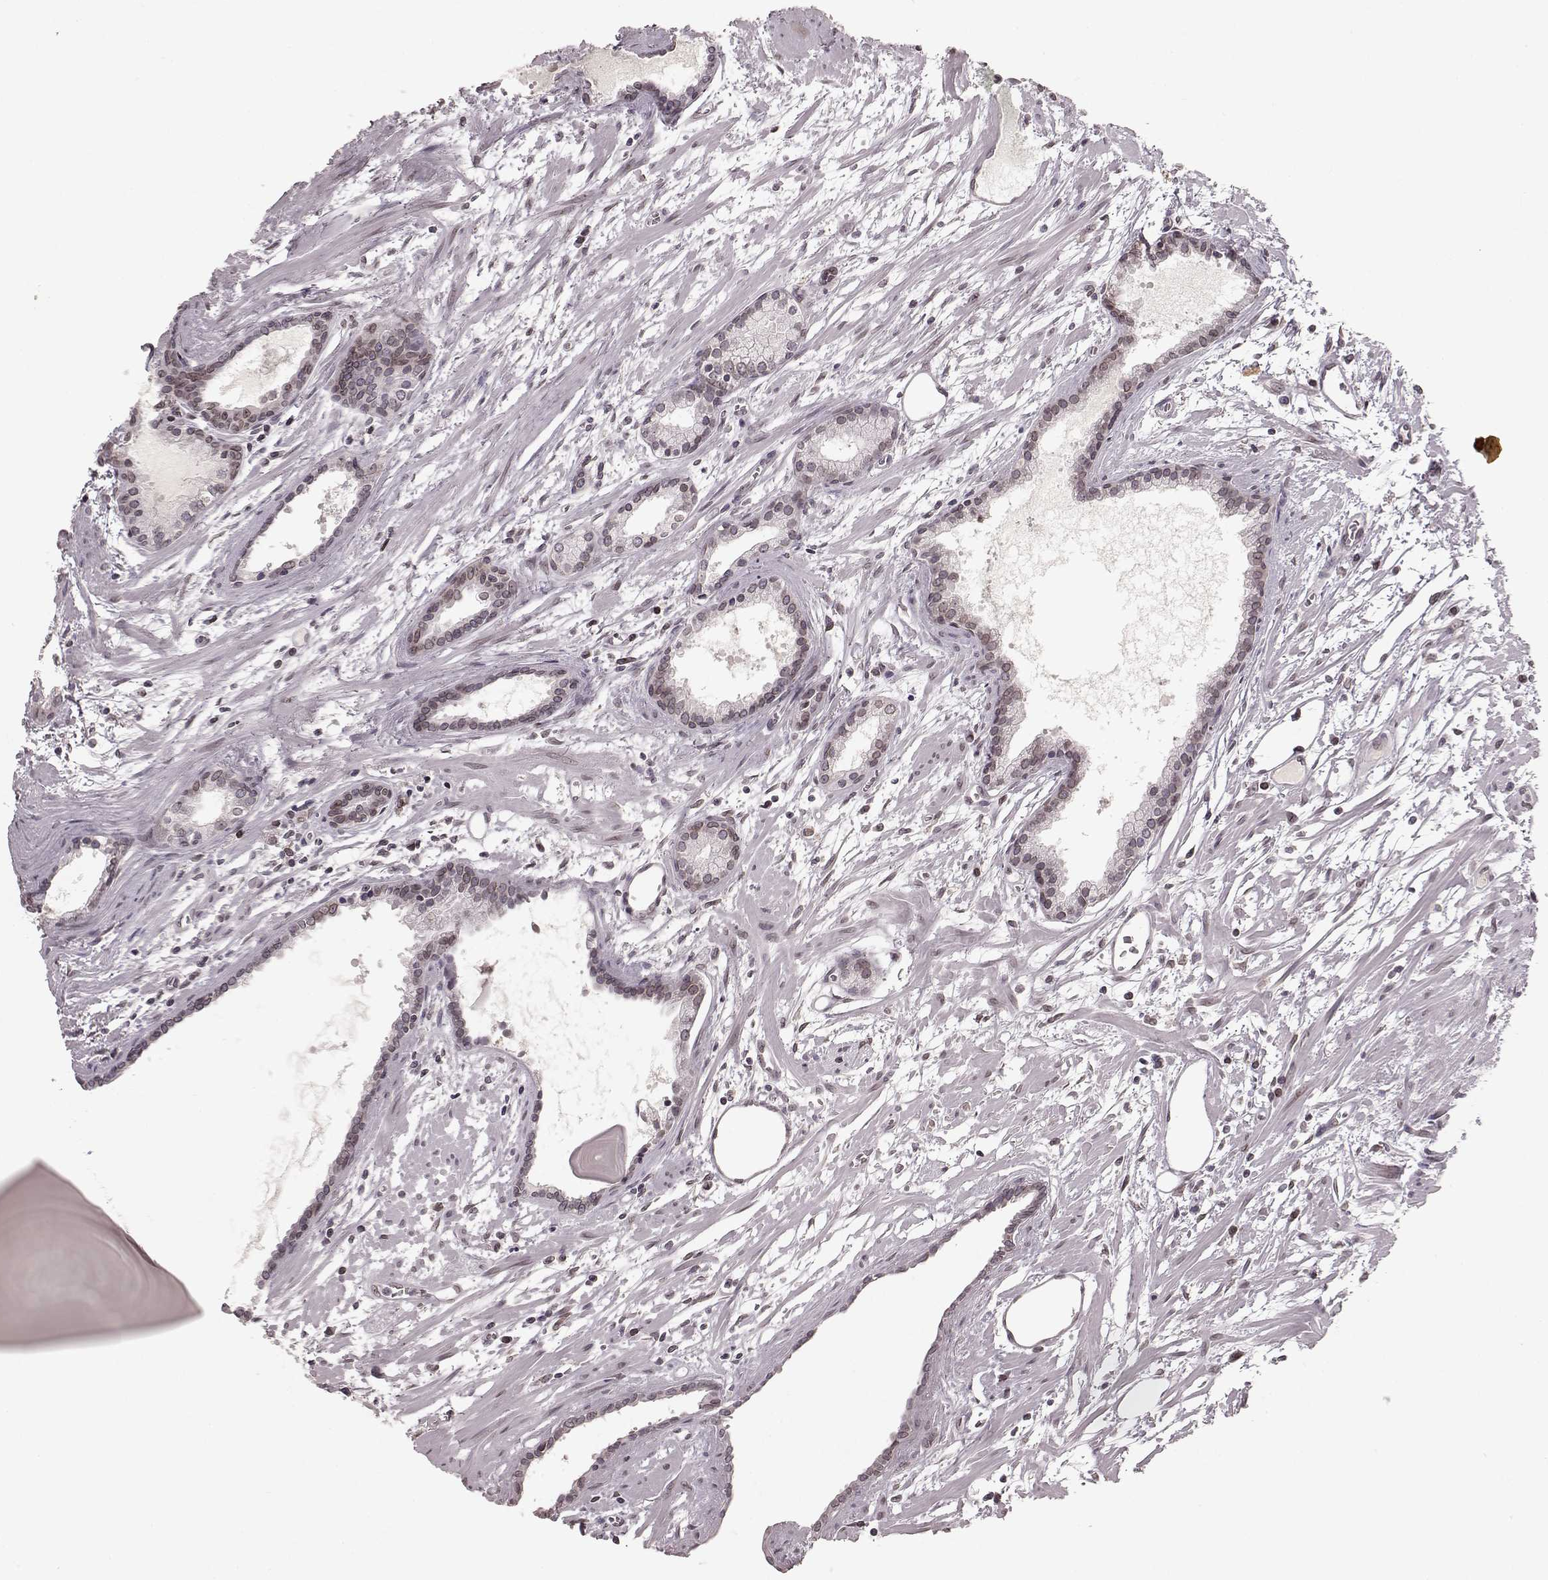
{"staining": {"intensity": "weak", "quantity": "25%-75%", "location": "cytoplasmic/membranous,nuclear"}, "tissue": "prostate cancer", "cell_type": "Tumor cells", "image_type": "cancer", "snomed": [{"axis": "morphology", "description": "Adenocarcinoma, High grade"}, {"axis": "topography", "description": "Prostate"}], "caption": "This micrograph exhibits immunohistochemistry (IHC) staining of prostate adenocarcinoma (high-grade), with low weak cytoplasmic/membranous and nuclear expression in about 25%-75% of tumor cells.", "gene": "DCAF12", "patient": {"sex": "male", "age": 68}}